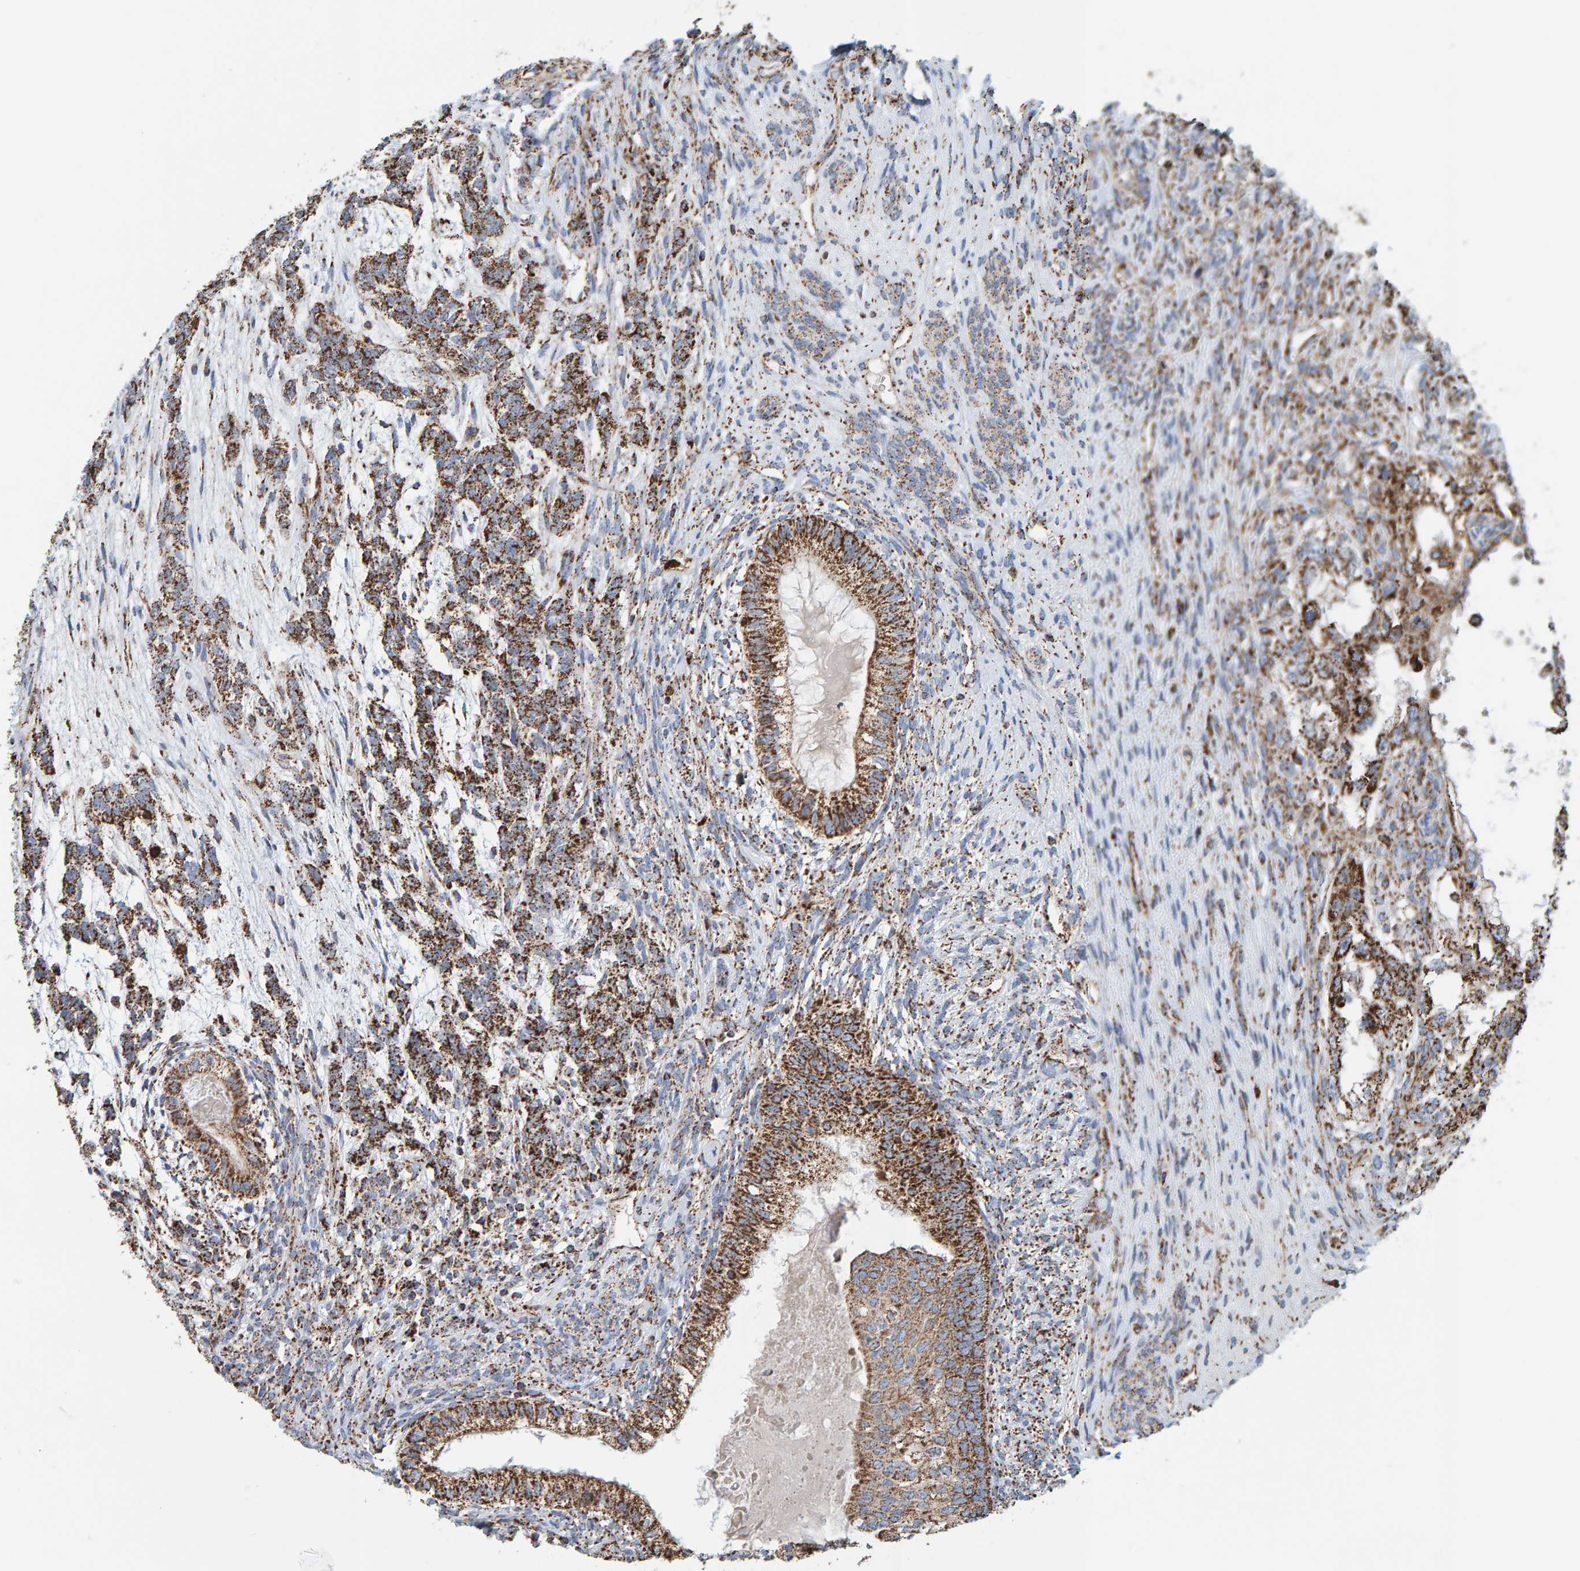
{"staining": {"intensity": "moderate", "quantity": ">75%", "location": "cytoplasmic/membranous"}, "tissue": "testis cancer", "cell_type": "Tumor cells", "image_type": "cancer", "snomed": [{"axis": "morphology", "description": "Seminoma, NOS"}, {"axis": "topography", "description": "Testis"}], "caption": "Immunohistochemistry (IHC) (DAB) staining of human seminoma (testis) exhibits moderate cytoplasmic/membranous protein expression in approximately >75% of tumor cells.", "gene": "MRPL45", "patient": {"sex": "male", "age": 28}}